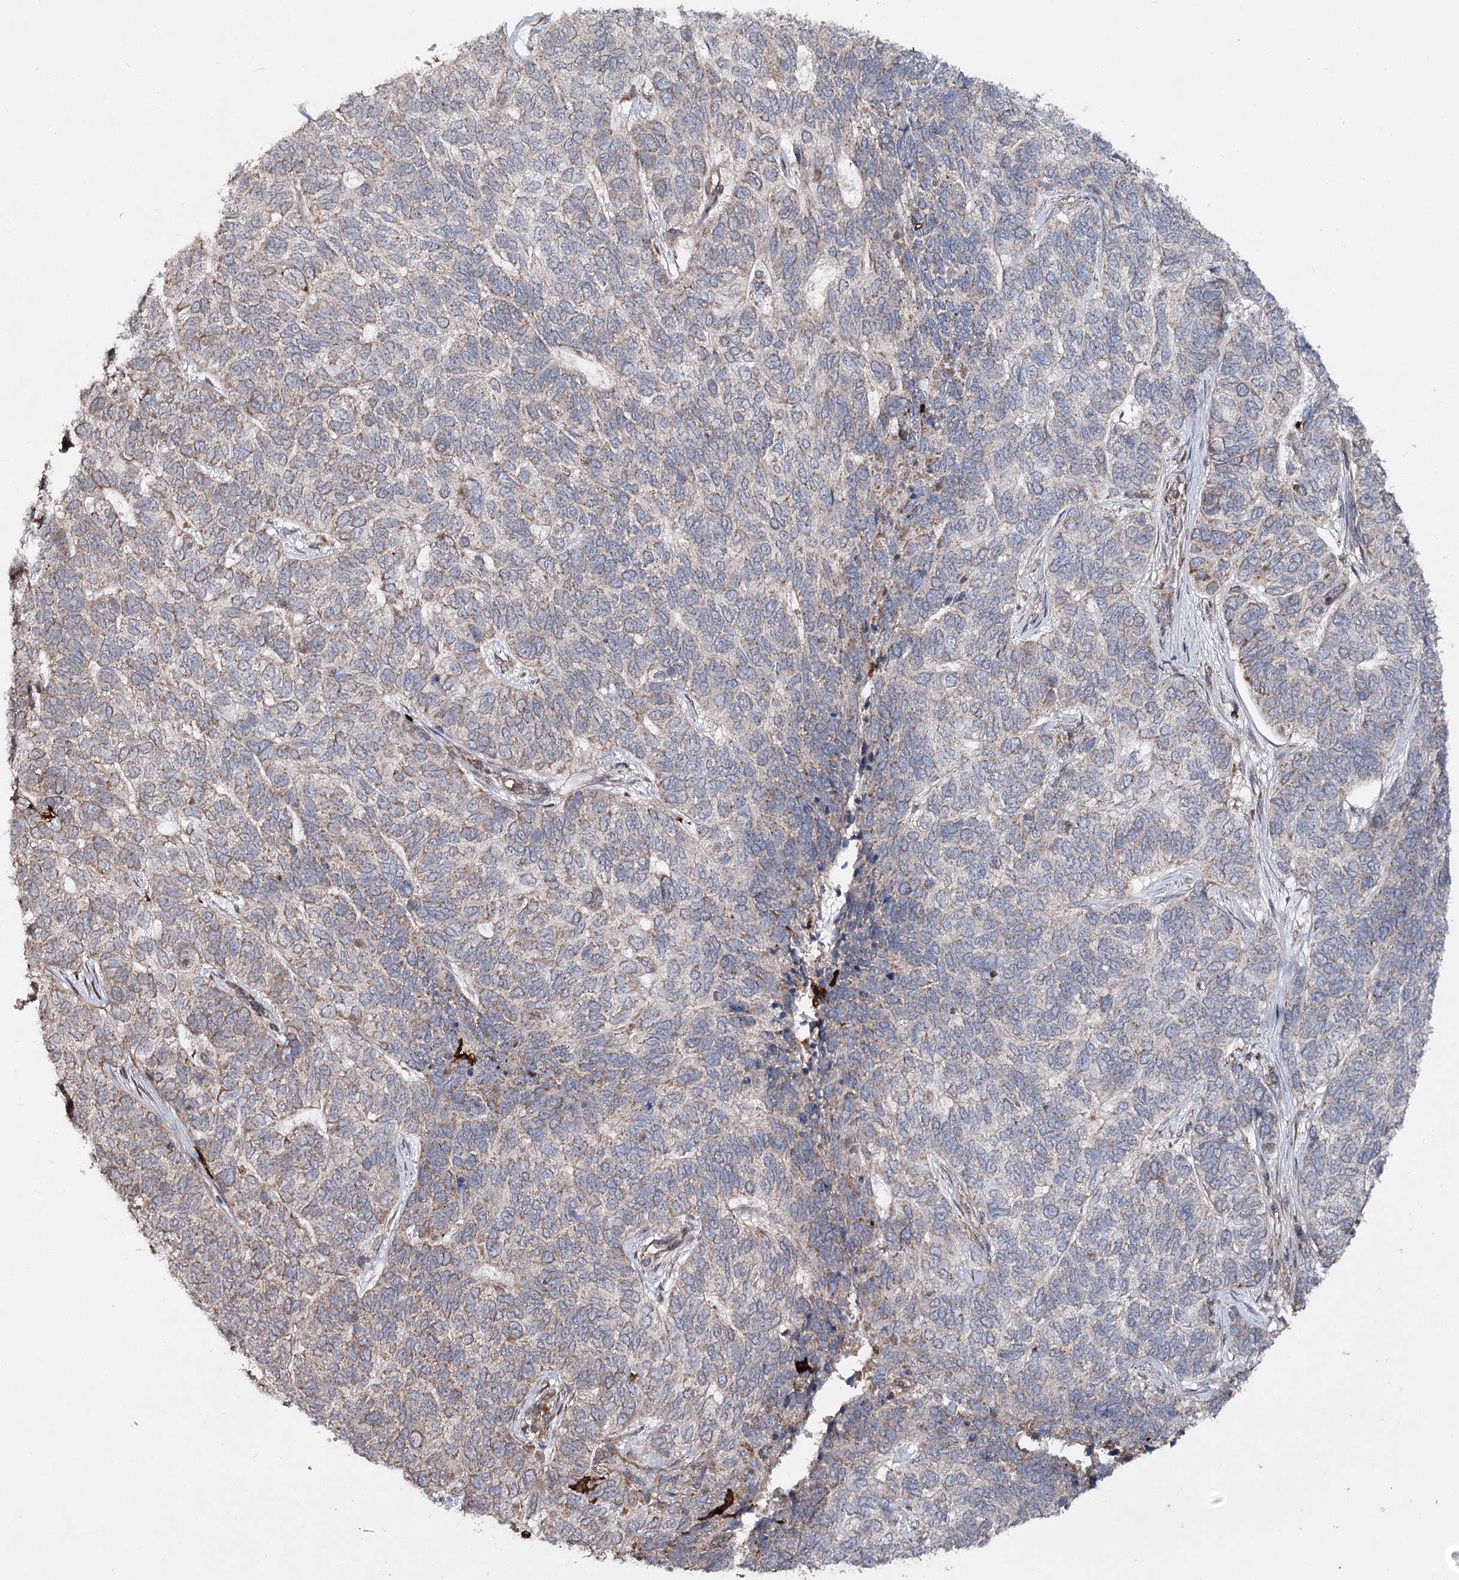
{"staining": {"intensity": "weak", "quantity": "<25%", "location": "cytoplasmic/membranous"}, "tissue": "skin cancer", "cell_type": "Tumor cells", "image_type": "cancer", "snomed": [{"axis": "morphology", "description": "Basal cell carcinoma"}, {"axis": "topography", "description": "Skin"}], "caption": "Tumor cells show no significant protein staining in skin basal cell carcinoma.", "gene": "MINDY3", "patient": {"sex": "female", "age": 65}}